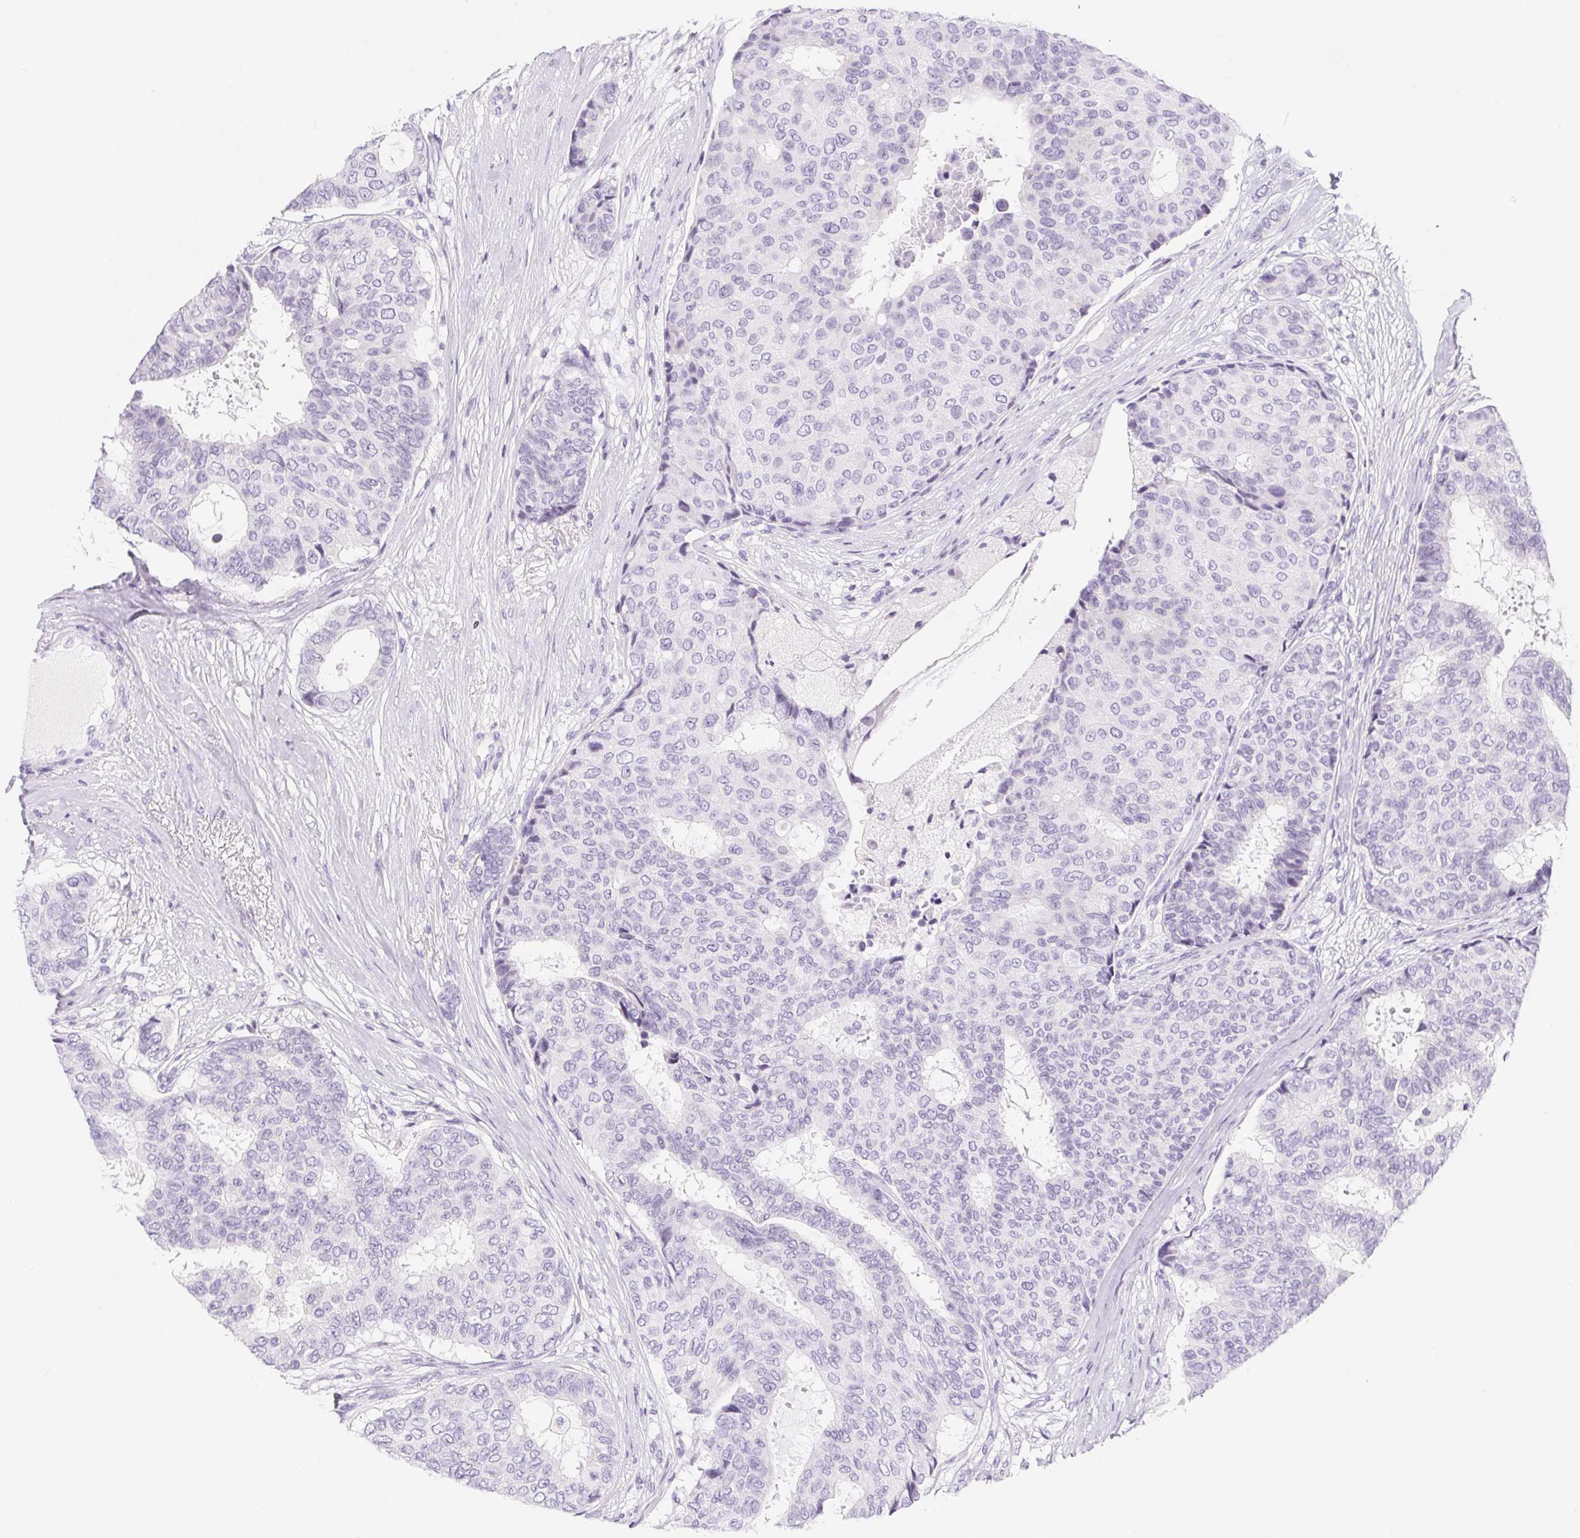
{"staining": {"intensity": "negative", "quantity": "none", "location": "none"}, "tissue": "breast cancer", "cell_type": "Tumor cells", "image_type": "cancer", "snomed": [{"axis": "morphology", "description": "Duct carcinoma"}, {"axis": "topography", "description": "Breast"}], "caption": "A micrograph of human breast infiltrating ductal carcinoma is negative for staining in tumor cells.", "gene": "BEND2", "patient": {"sex": "female", "age": 75}}